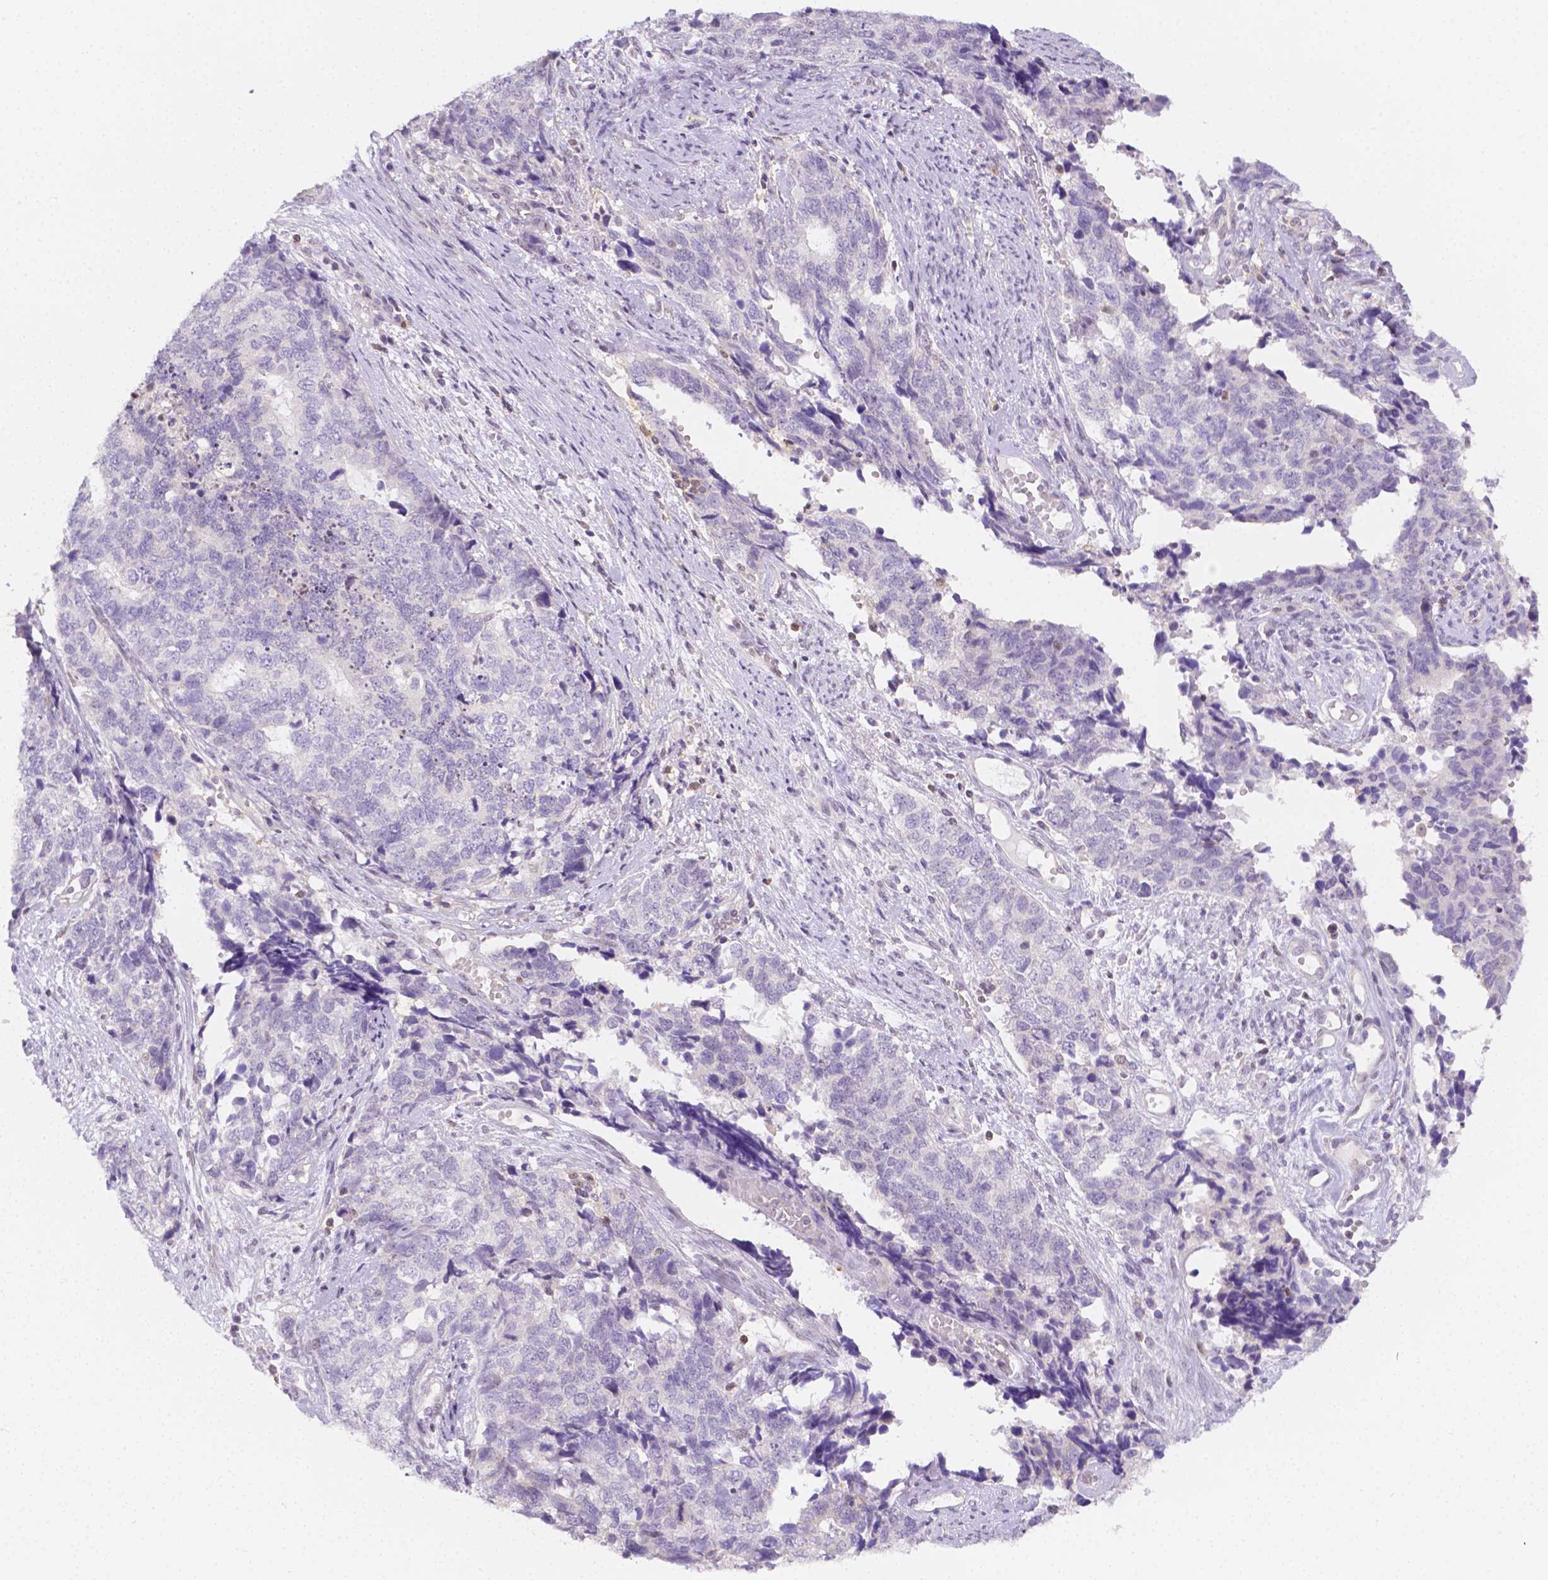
{"staining": {"intensity": "negative", "quantity": "none", "location": "none"}, "tissue": "cervical cancer", "cell_type": "Tumor cells", "image_type": "cancer", "snomed": [{"axis": "morphology", "description": "Squamous cell carcinoma, NOS"}, {"axis": "topography", "description": "Cervix"}], "caption": "Immunohistochemistry histopathology image of human cervical cancer (squamous cell carcinoma) stained for a protein (brown), which displays no expression in tumor cells.", "gene": "SGTB", "patient": {"sex": "female", "age": 63}}